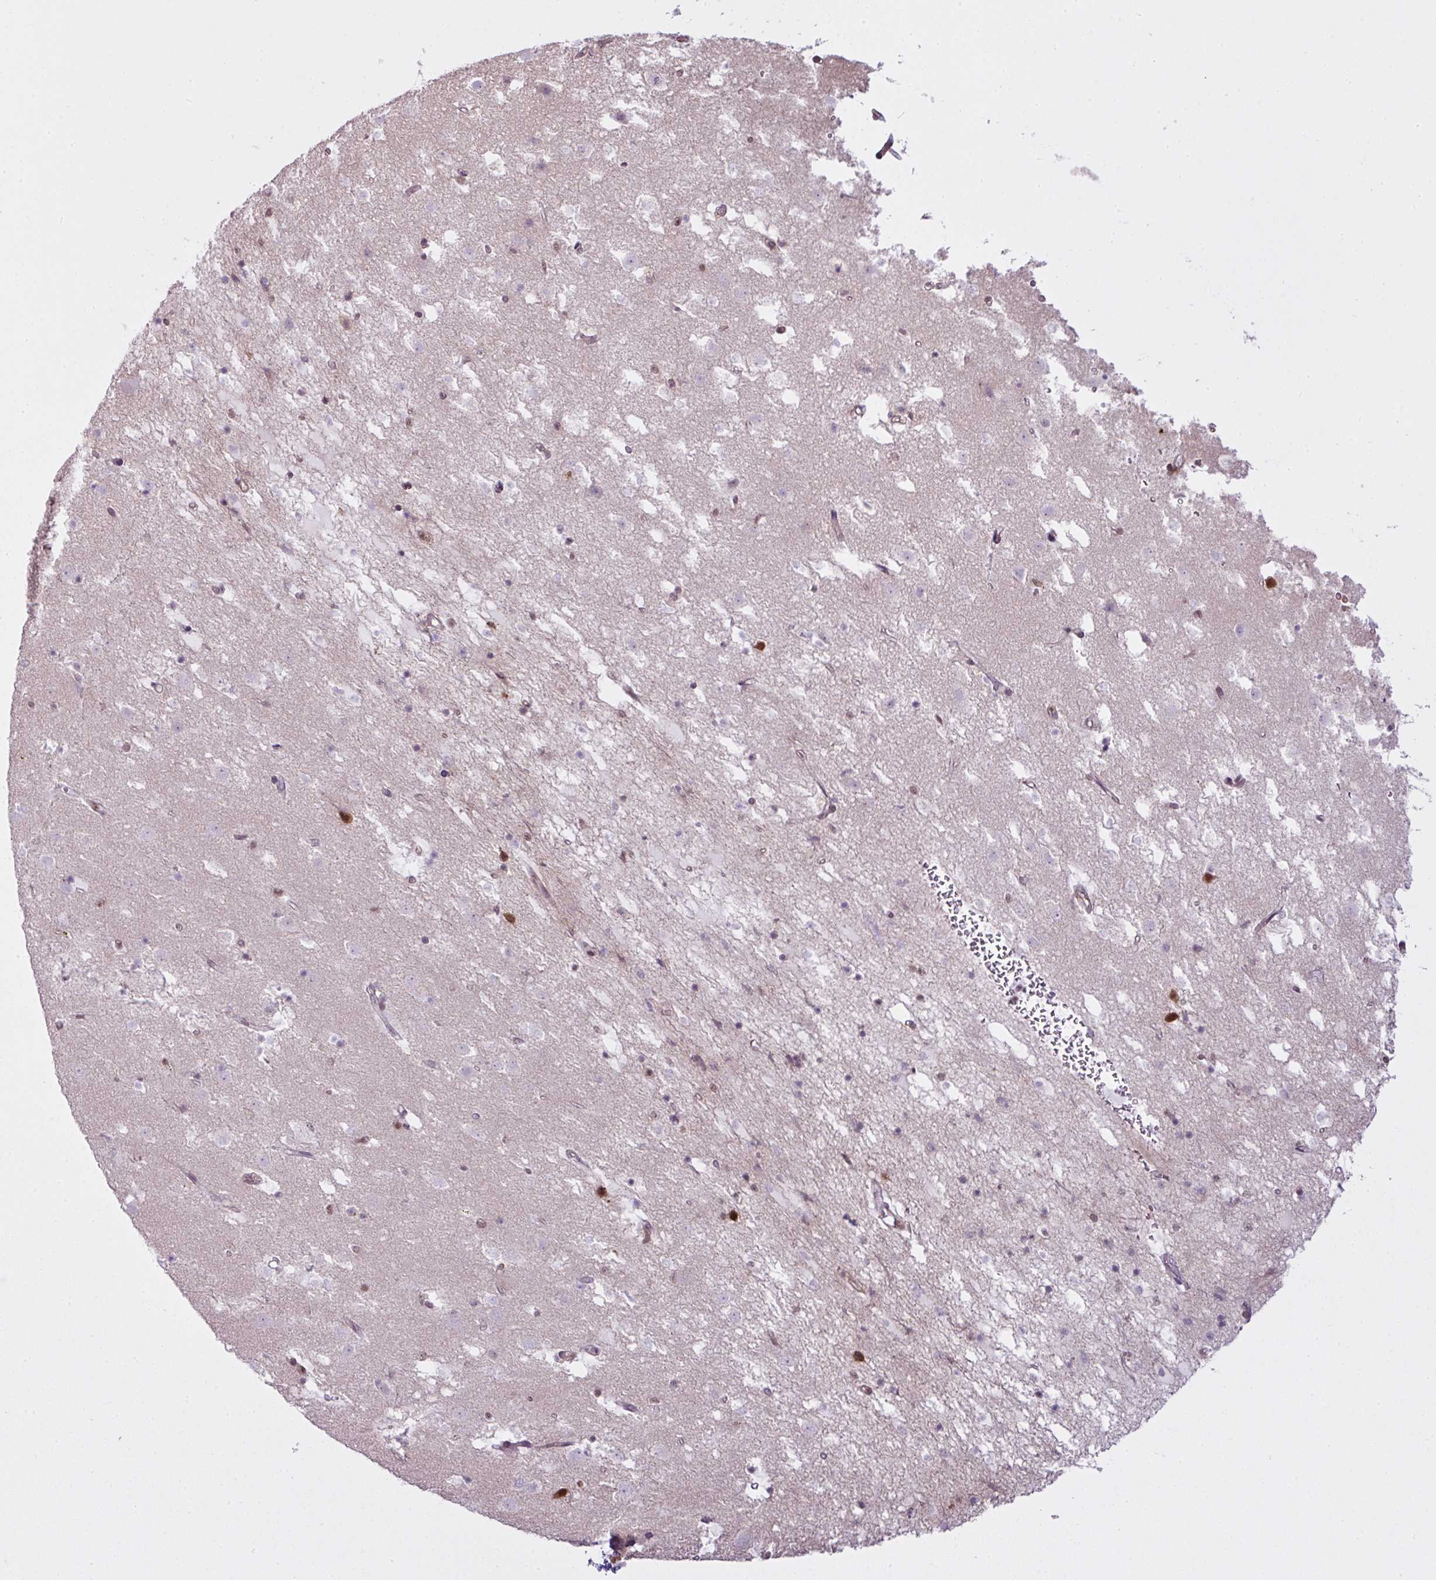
{"staining": {"intensity": "moderate", "quantity": "25%-75%", "location": "nuclear"}, "tissue": "caudate", "cell_type": "Glial cells", "image_type": "normal", "snomed": [{"axis": "morphology", "description": "Normal tissue, NOS"}, {"axis": "topography", "description": "Lateral ventricle wall"}], "caption": "A high-resolution photomicrograph shows IHC staining of benign caudate, which reveals moderate nuclear positivity in about 25%-75% of glial cells.", "gene": "ARL6IP4", "patient": {"sex": "male", "age": 58}}